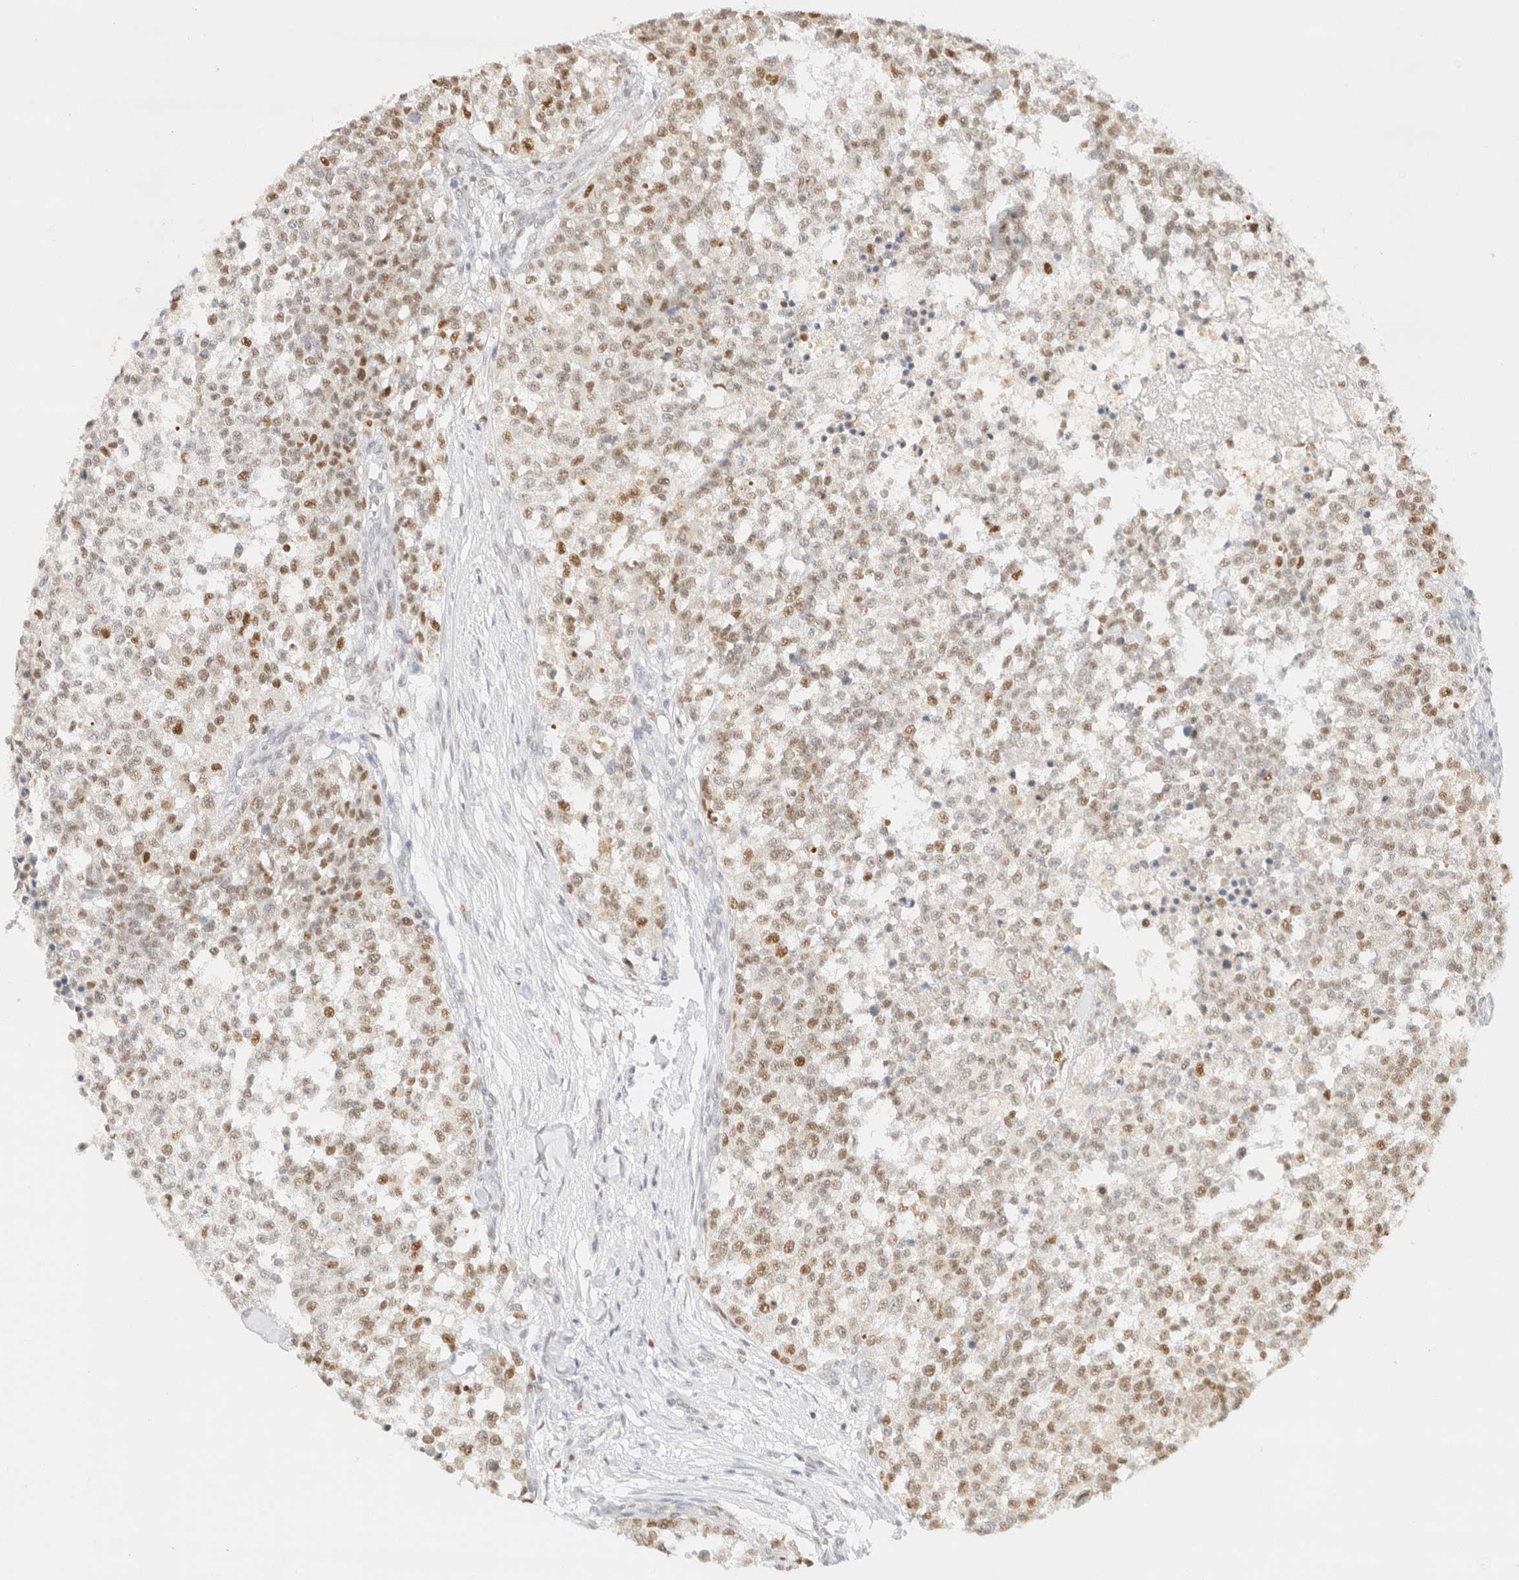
{"staining": {"intensity": "weak", "quantity": ">75%", "location": "nuclear"}, "tissue": "testis cancer", "cell_type": "Tumor cells", "image_type": "cancer", "snomed": [{"axis": "morphology", "description": "Seminoma, NOS"}, {"axis": "topography", "description": "Testis"}], "caption": "Immunohistochemical staining of seminoma (testis) exhibits low levels of weak nuclear expression in approximately >75% of tumor cells.", "gene": "DDB2", "patient": {"sex": "male", "age": 59}}